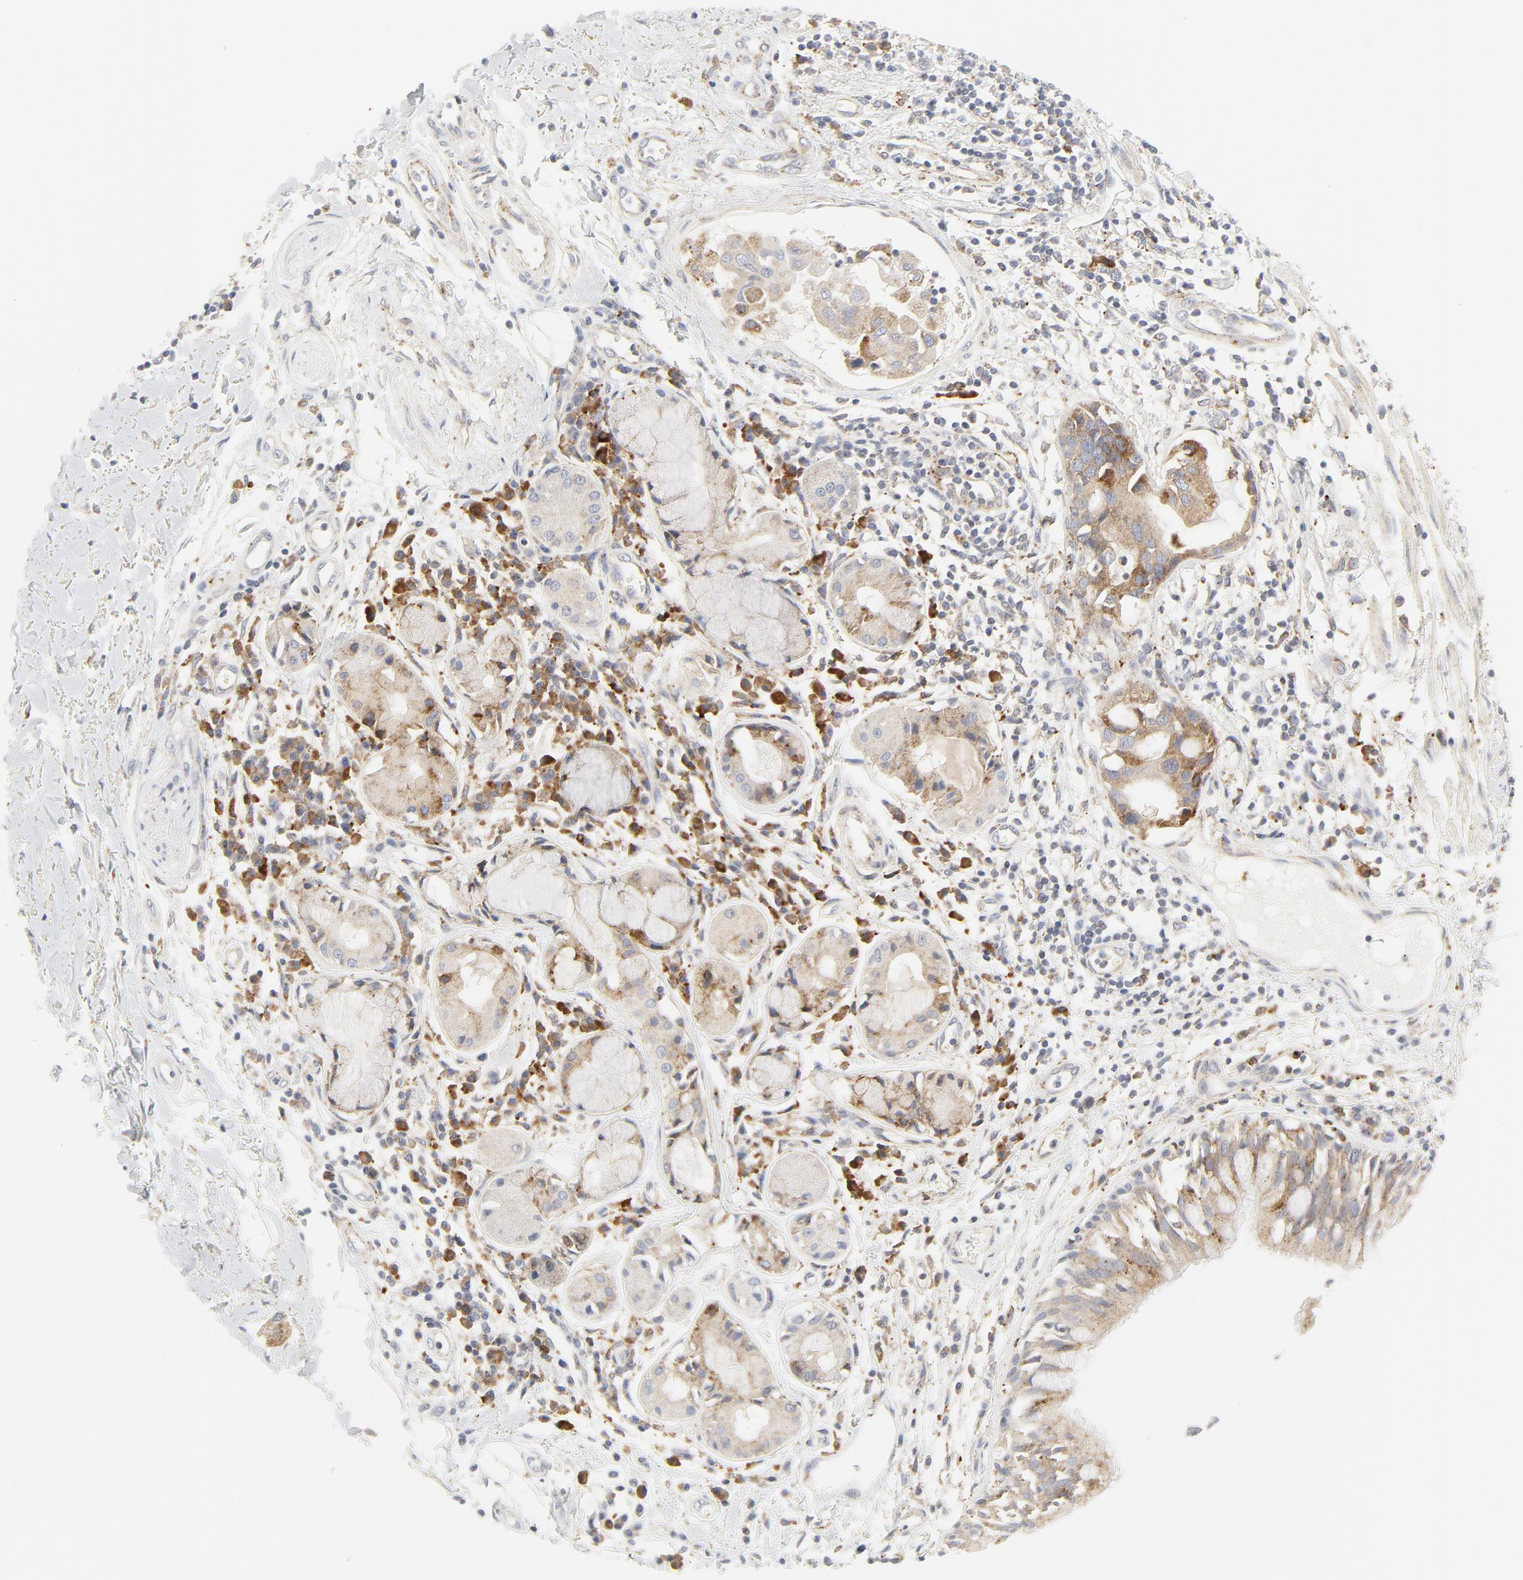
{"staining": {"intensity": "weak", "quantity": "25%-75%", "location": "cytoplasmic/membranous"}, "tissue": "soft tissue", "cell_type": "Fibroblasts", "image_type": "normal", "snomed": [{"axis": "morphology", "description": "Normal tissue, NOS"}, {"axis": "morphology", "description": "Adenocarcinoma, NOS"}, {"axis": "topography", "description": "Cartilage tissue"}, {"axis": "topography", "description": "Bronchus"}, {"axis": "topography", "description": "Lung"}], "caption": "Immunohistochemical staining of benign soft tissue displays 25%-75% levels of weak cytoplasmic/membranous protein positivity in approximately 25%-75% of fibroblasts. The staining was performed using DAB (3,3'-diaminobenzidine), with brown indicating positive protein expression. Nuclei are stained blue with hematoxylin.", "gene": "LRP6", "patient": {"sex": "female", "age": 67}}